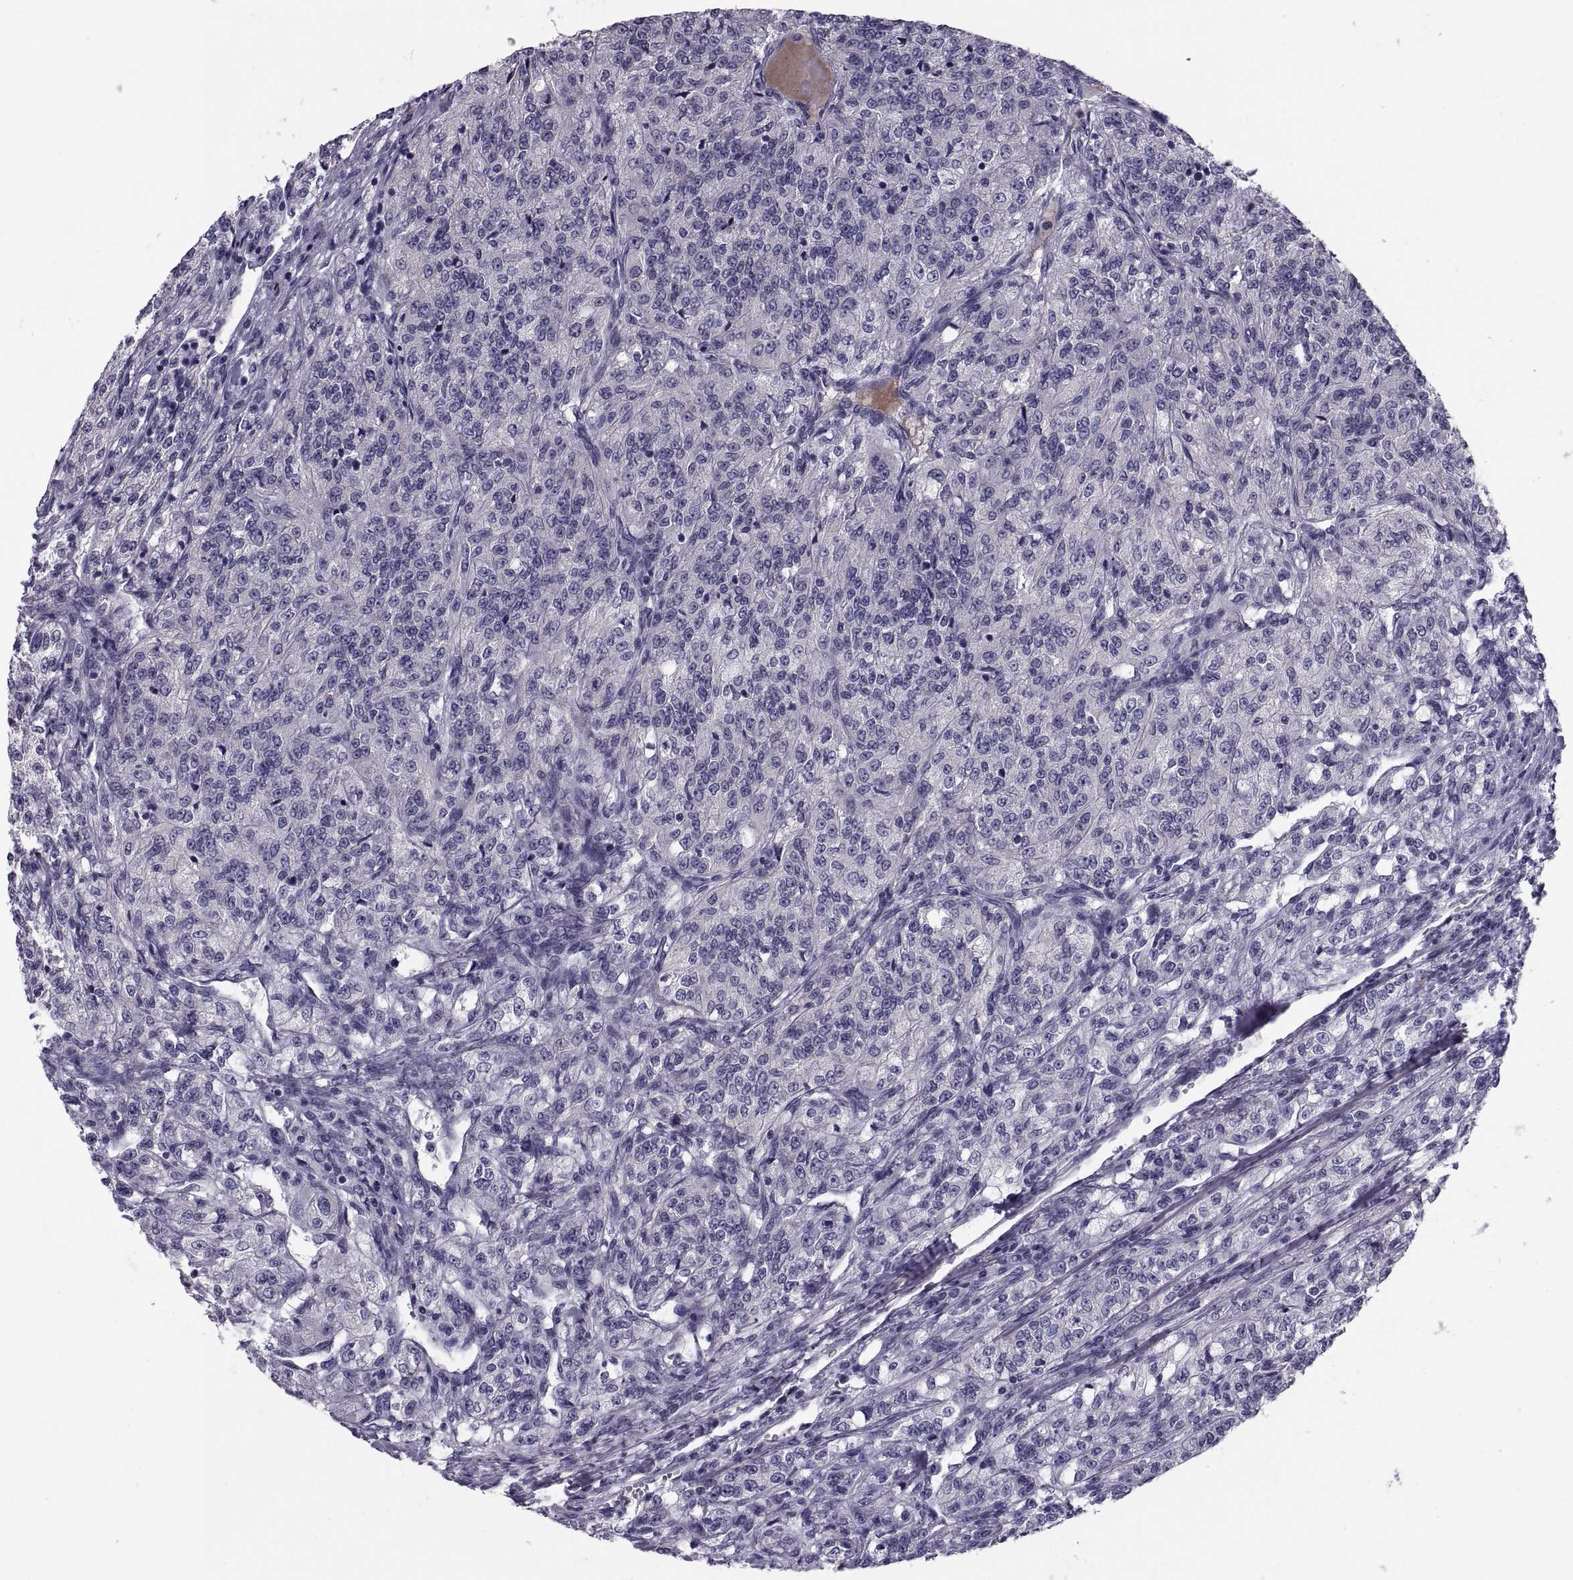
{"staining": {"intensity": "negative", "quantity": "none", "location": "none"}, "tissue": "renal cancer", "cell_type": "Tumor cells", "image_type": "cancer", "snomed": [{"axis": "morphology", "description": "Adenocarcinoma, NOS"}, {"axis": "topography", "description": "Kidney"}], "caption": "Immunohistochemical staining of human renal cancer (adenocarcinoma) exhibits no significant positivity in tumor cells.", "gene": "PDZRN4", "patient": {"sex": "female", "age": 63}}